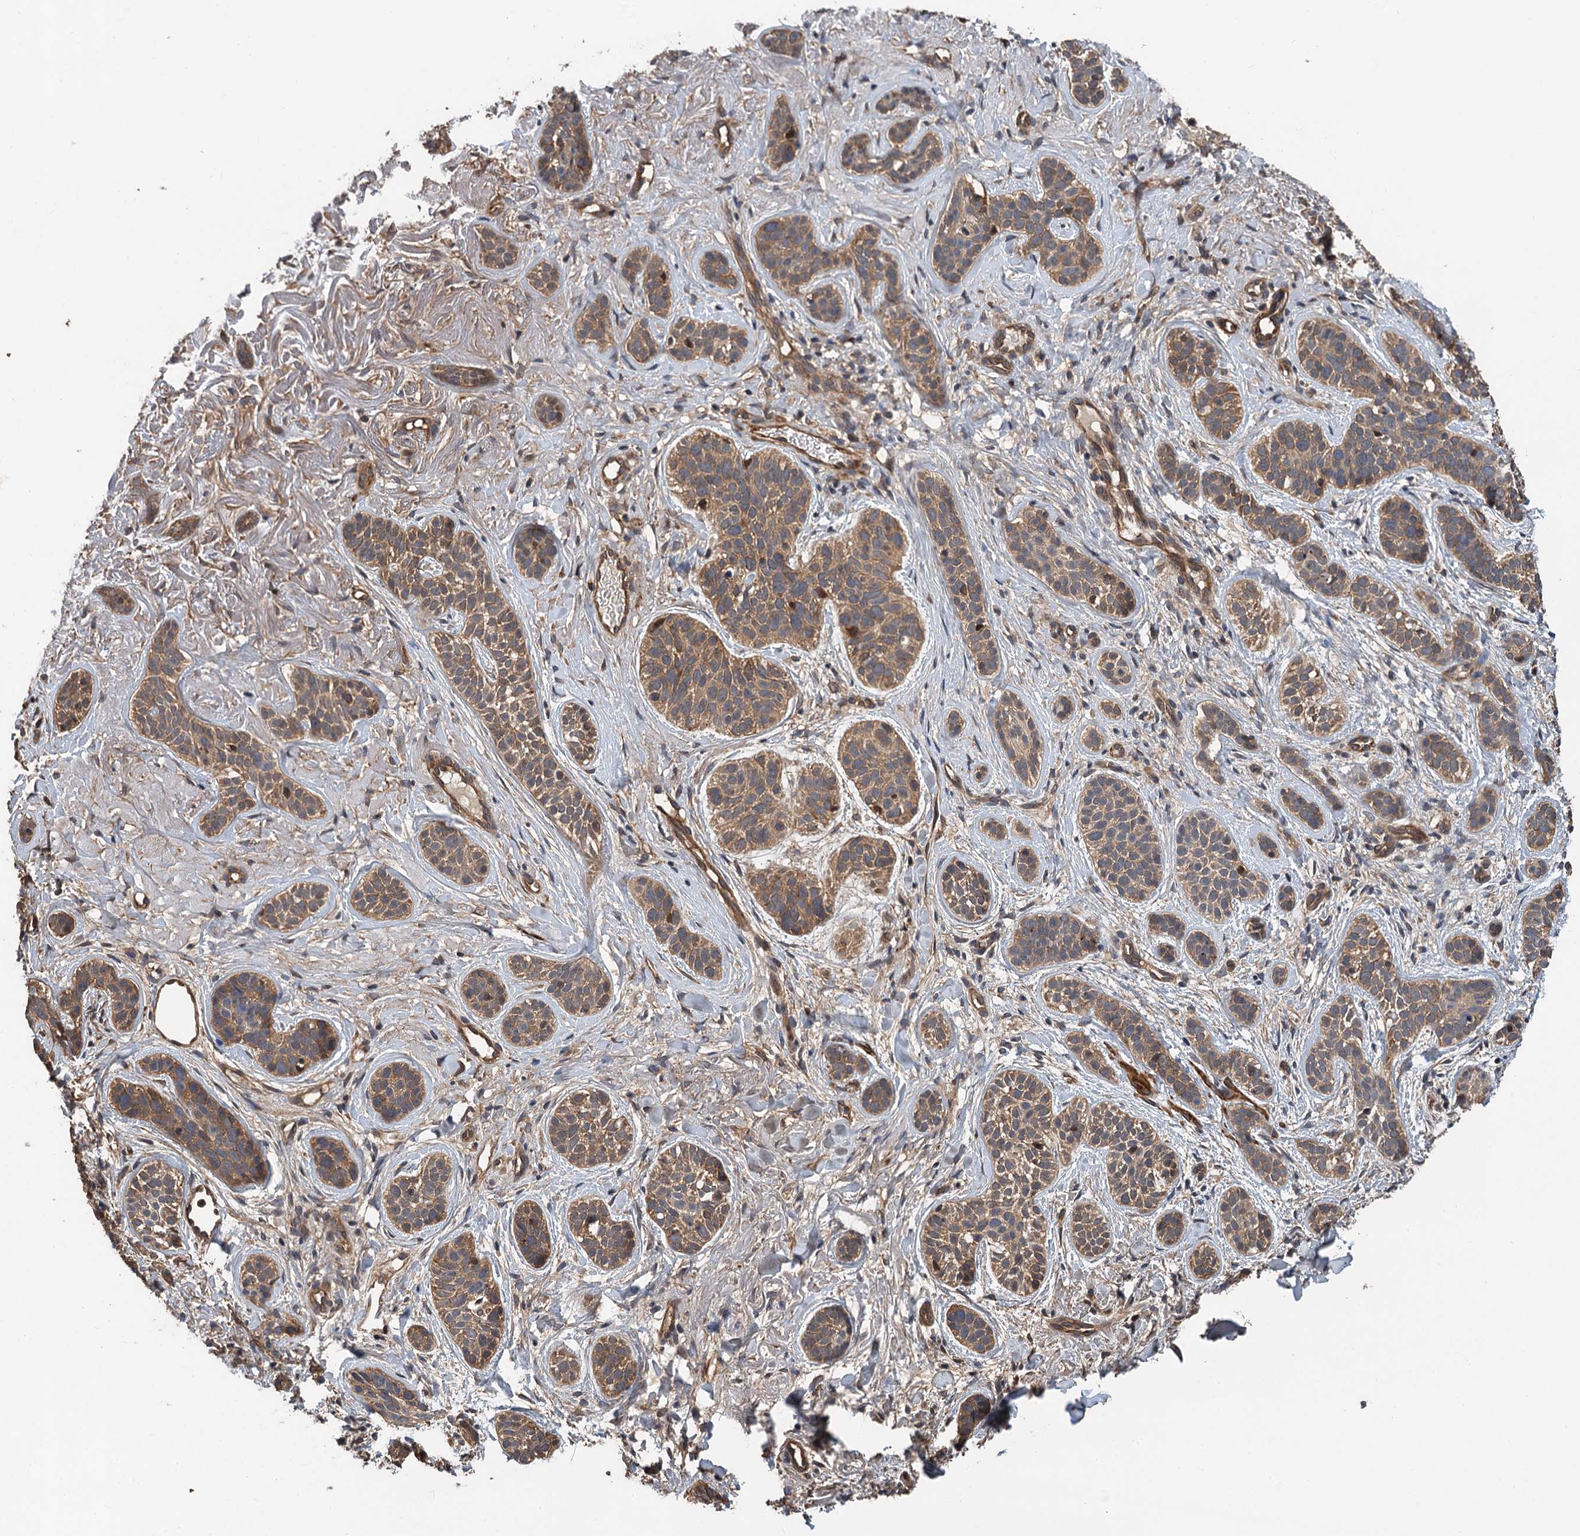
{"staining": {"intensity": "moderate", "quantity": ">75%", "location": "cytoplasmic/membranous"}, "tissue": "skin cancer", "cell_type": "Tumor cells", "image_type": "cancer", "snomed": [{"axis": "morphology", "description": "Basal cell carcinoma"}, {"axis": "topography", "description": "Skin"}], "caption": "This is a photomicrograph of IHC staining of basal cell carcinoma (skin), which shows moderate staining in the cytoplasmic/membranous of tumor cells.", "gene": "PPP4R1", "patient": {"sex": "male", "age": 71}}